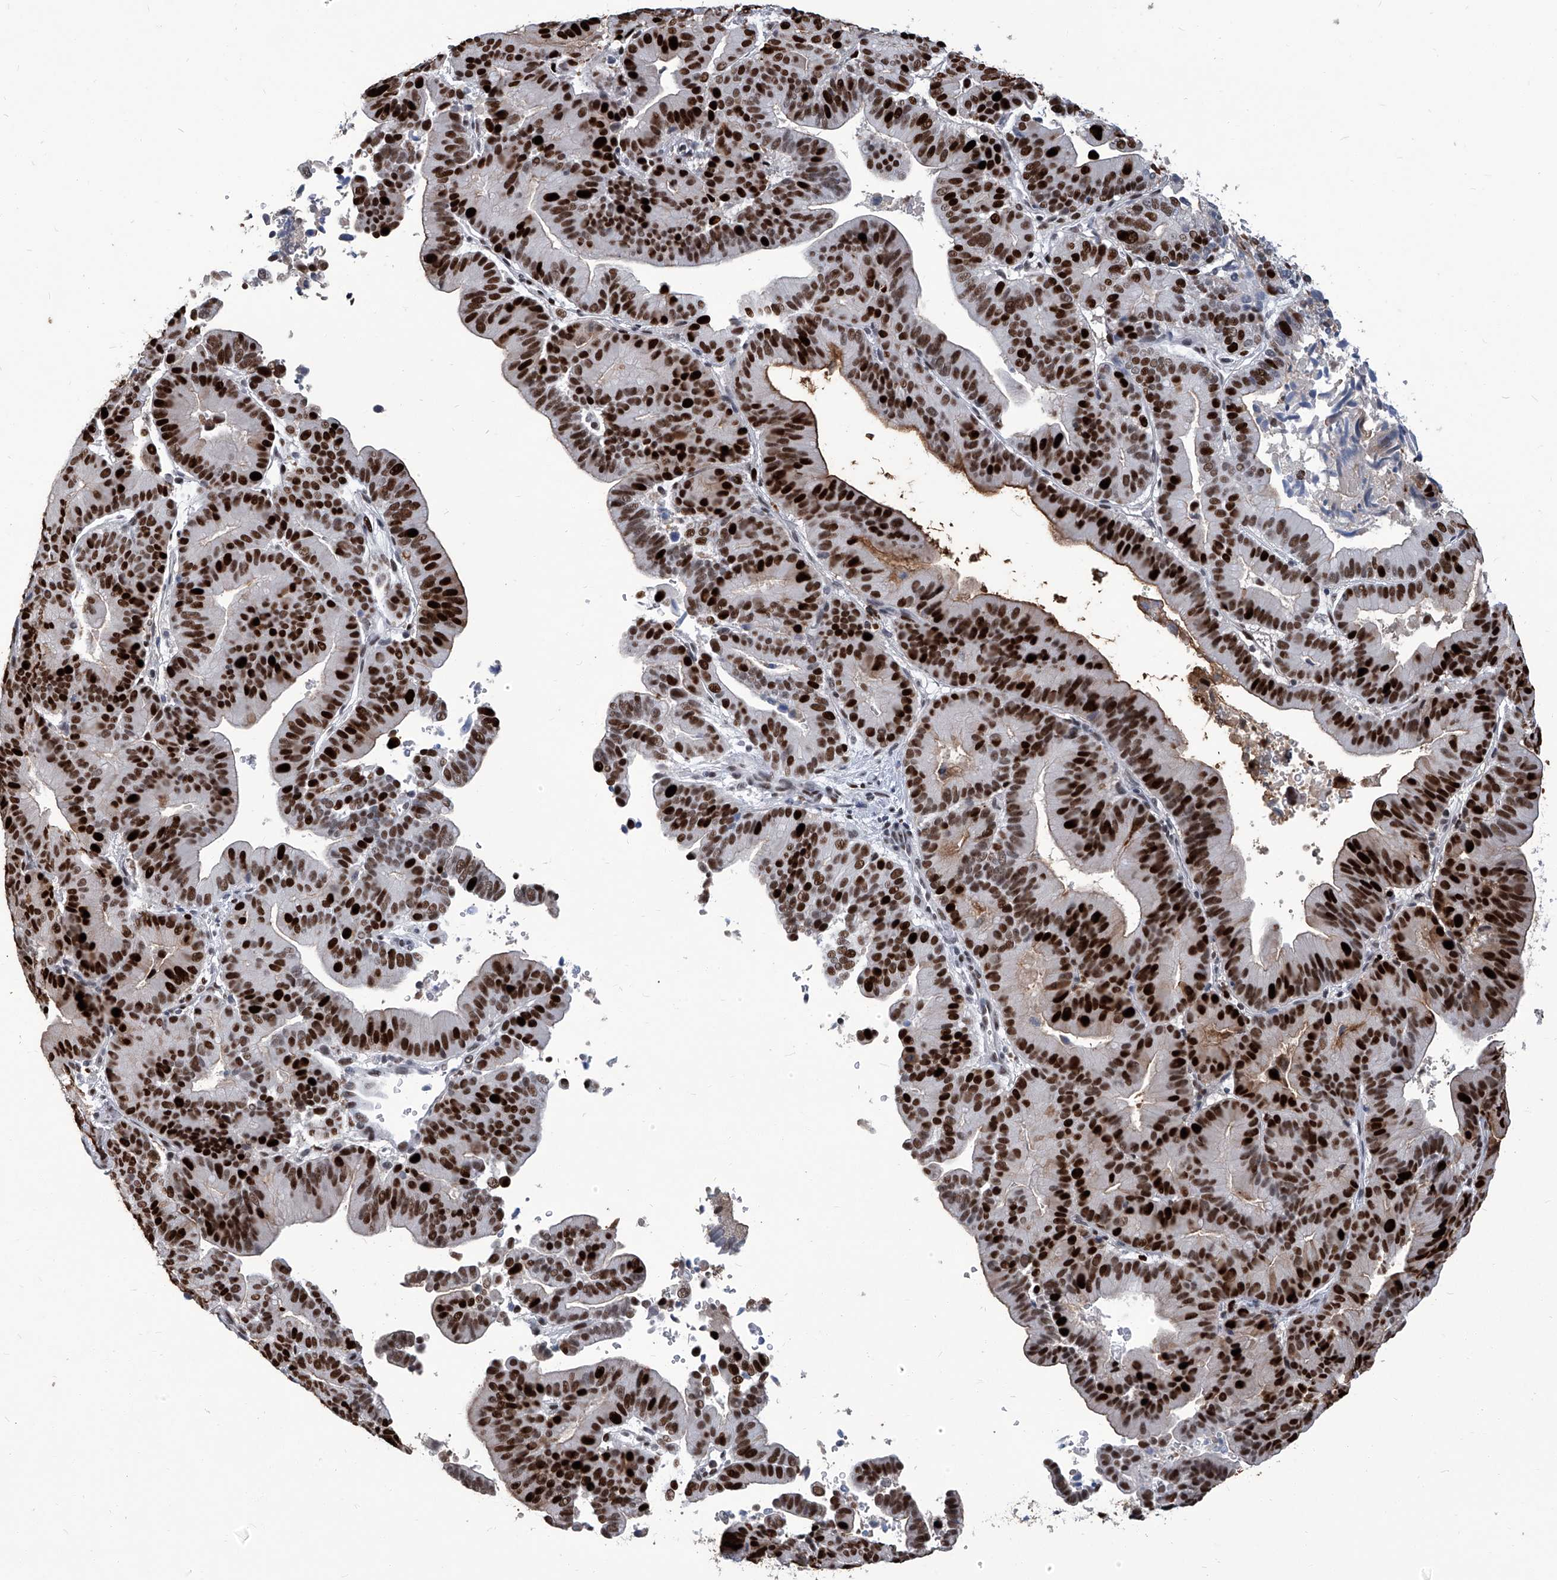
{"staining": {"intensity": "strong", "quantity": ">75%", "location": "nuclear"}, "tissue": "liver cancer", "cell_type": "Tumor cells", "image_type": "cancer", "snomed": [{"axis": "morphology", "description": "Cholangiocarcinoma"}, {"axis": "topography", "description": "Liver"}], "caption": "DAB immunohistochemical staining of human liver cancer displays strong nuclear protein staining in about >75% of tumor cells.", "gene": "PCNA", "patient": {"sex": "female", "age": 75}}